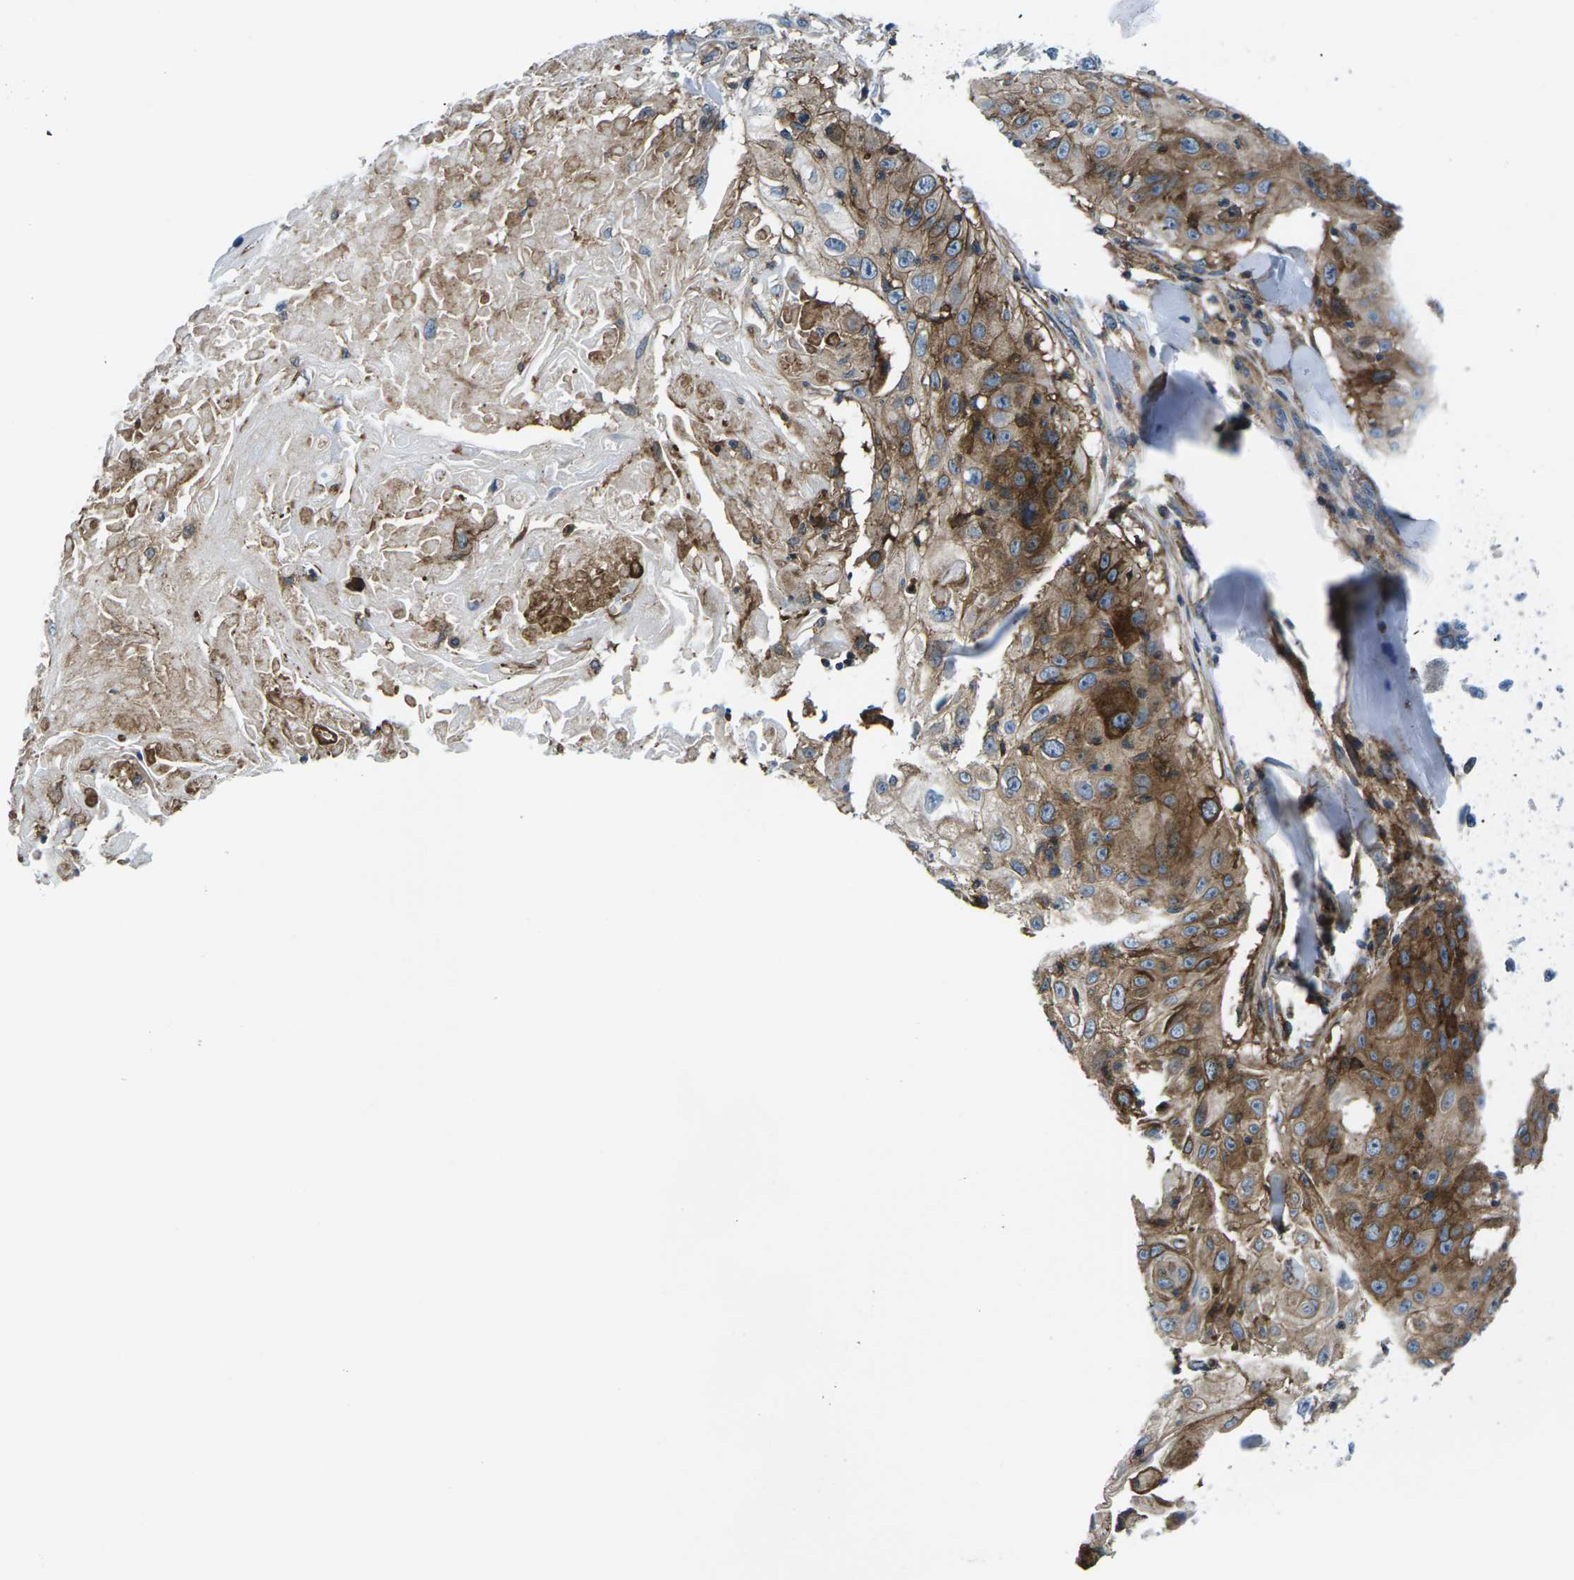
{"staining": {"intensity": "strong", "quantity": "25%-75%", "location": "cytoplasmic/membranous"}, "tissue": "skin cancer", "cell_type": "Tumor cells", "image_type": "cancer", "snomed": [{"axis": "morphology", "description": "Squamous cell carcinoma, NOS"}, {"axis": "topography", "description": "Skin"}], "caption": "The micrograph demonstrates staining of squamous cell carcinoma (skin), revealing strong cytoplasmic/membranous protein positivity (brown color) within tumor cells.", "gene": "SOCS4", "patient": {"sex": "male", "age": 86}}